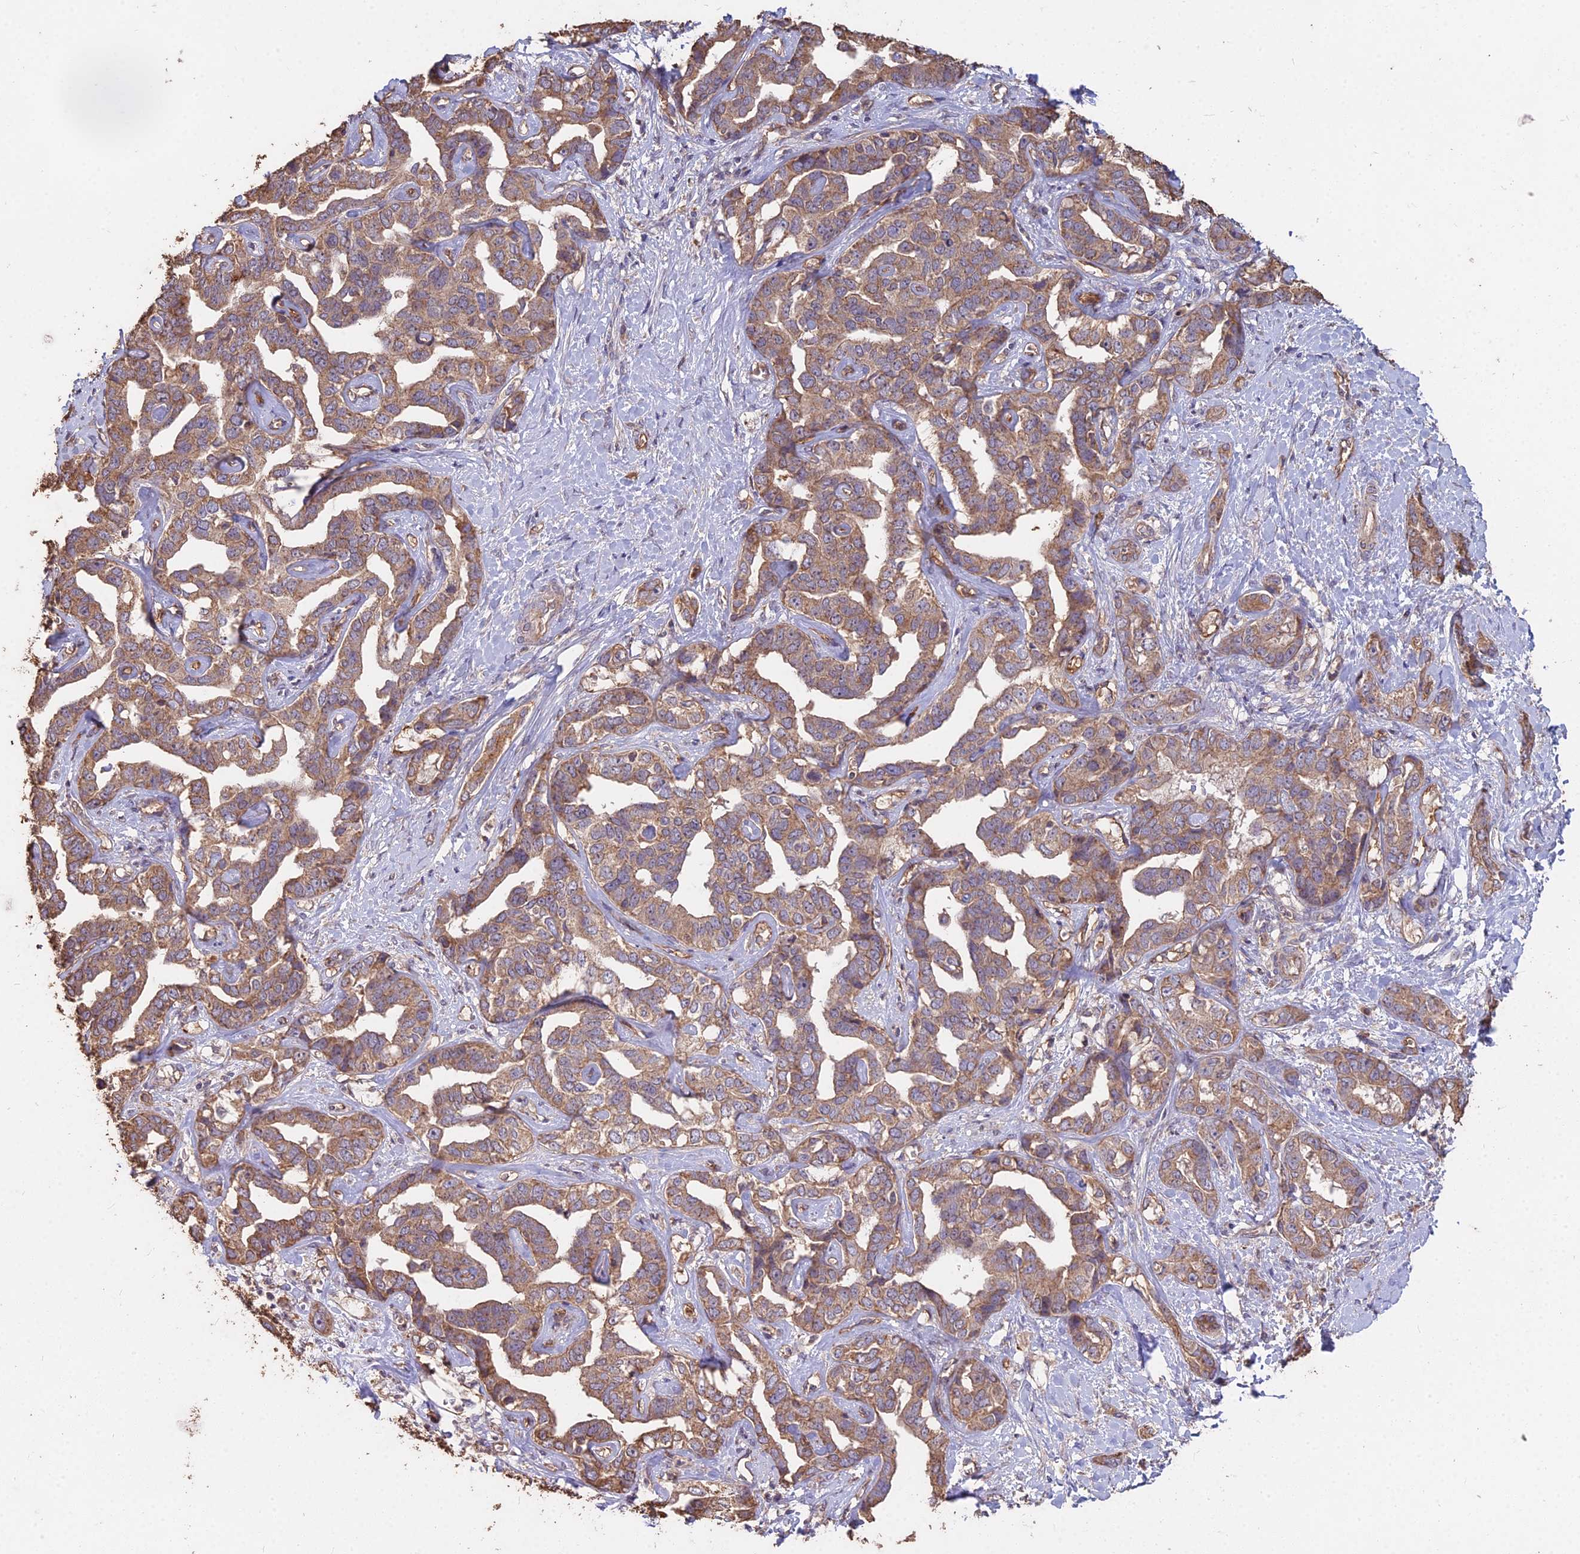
{"staining": {"intensity": "moderate", "quantity": ">75%", "location": "cytoplasmic/membranous"}, "tissue": "liver cancer", "cell_type": "Tumor cells", "image_type": "cancer", "snomed": [{"axis": "morphology", "description": "Cholangiocarcinoma"}, {"axis": "topography", "description": "Liver"}], "caption": "Immunohistochemistry (DAB (3,3'-diaminobenzidine)) staining of human liver cancer demonstrates moderate cytoplasmic/membranous protein positivity in approximately >75% of tumor cells.", "gene": "CEMIP2", "patient": {"sex": "male", "age": 59}}